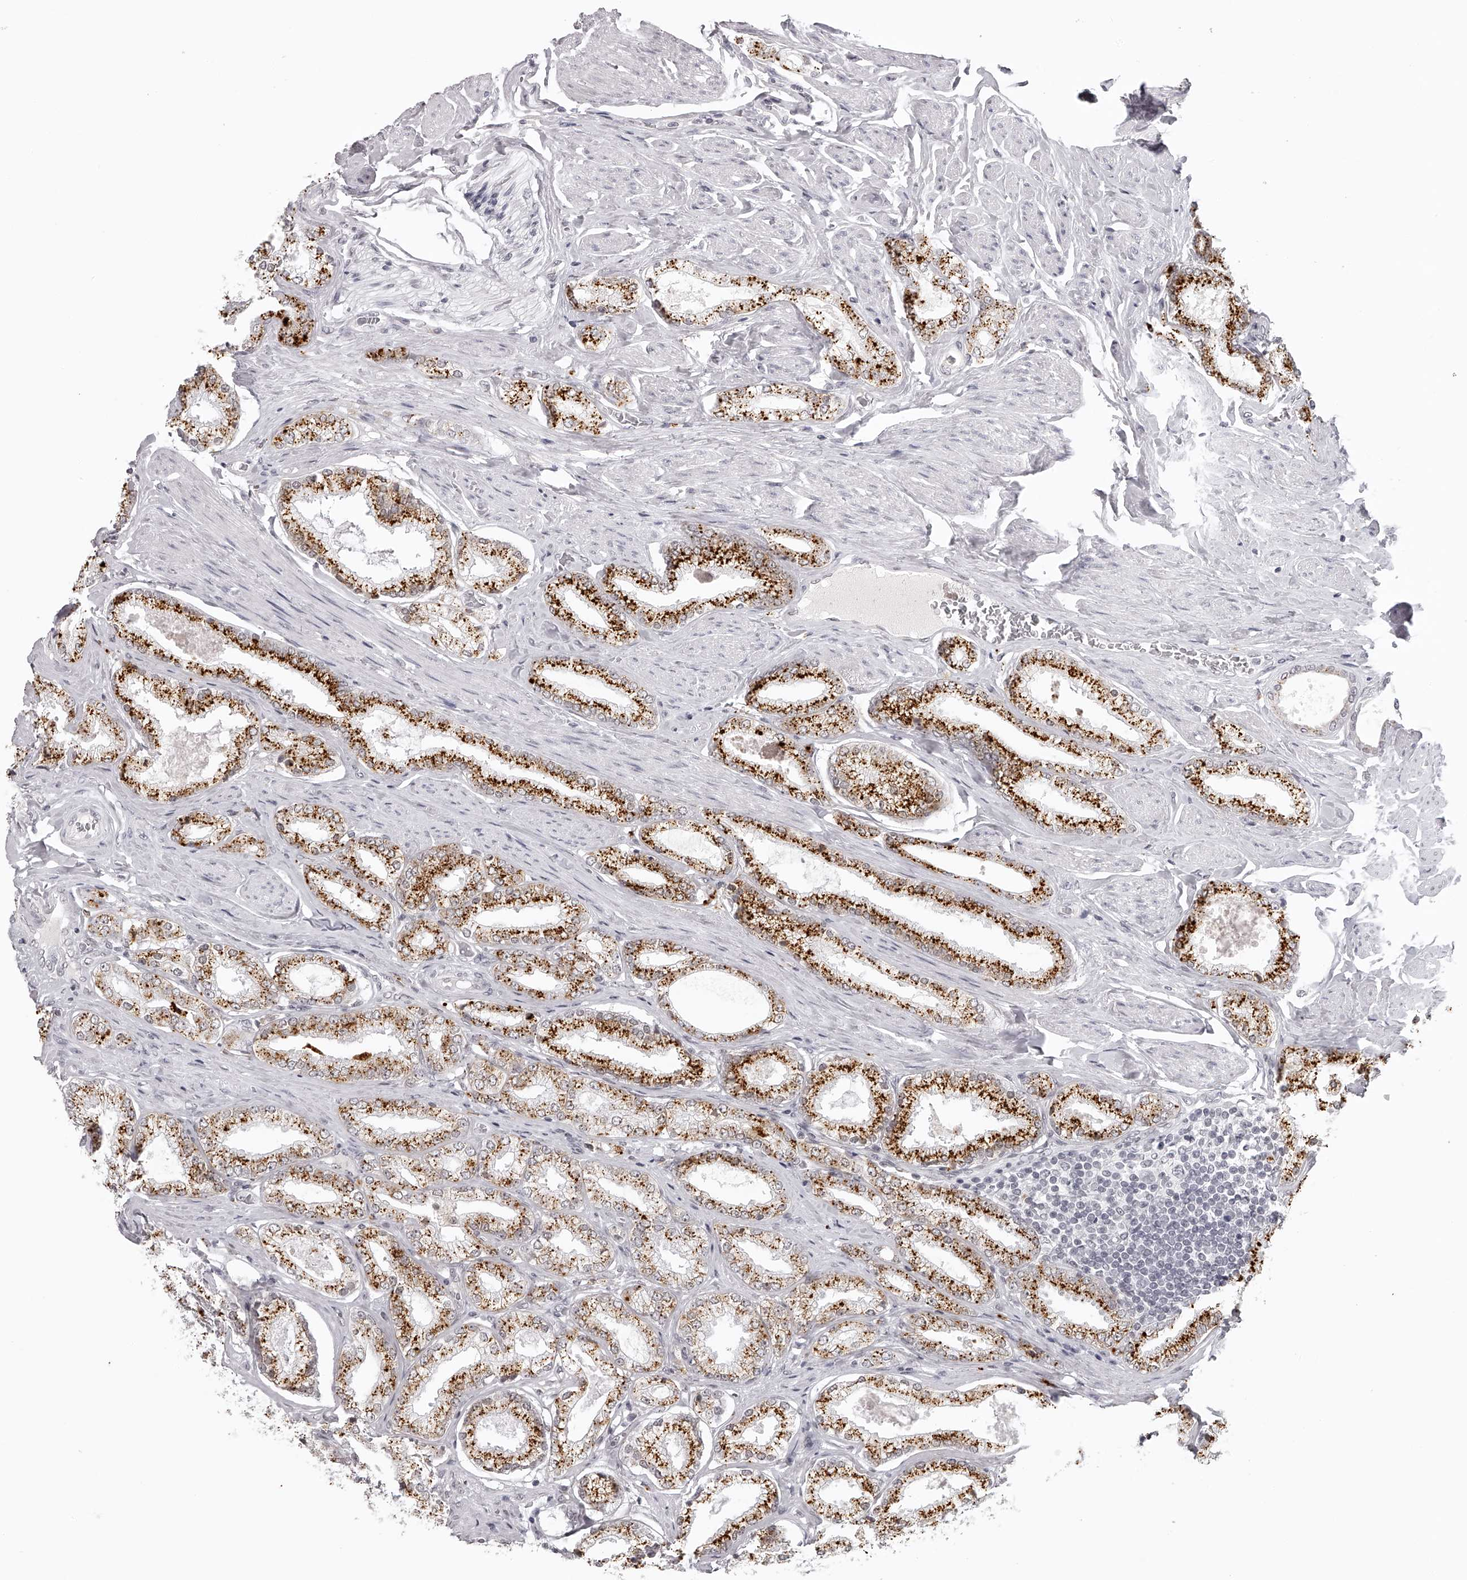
{"staining": {"intensity": "strong", "quantity": ">75%", "location": "cytoplasmic/membranous"}, "tissue": "prostate cancer", "cell_type": "Tumor cells", "image_type": "cancer", "snomed": [{"axis": "morphology", "description": "Adenocarcinoma, Low grade"}, {"axis": "topography", "description": "Prostate"}], "caption": "Protein expression analysis of human prostate cancer (adenocarcinoma (low-grade)) reveals strong cytoplasmic/membranous positivity in about >75% of tumor cells.", "gene": "RNF220", "patient": {"sex": "male", "age": 71}}